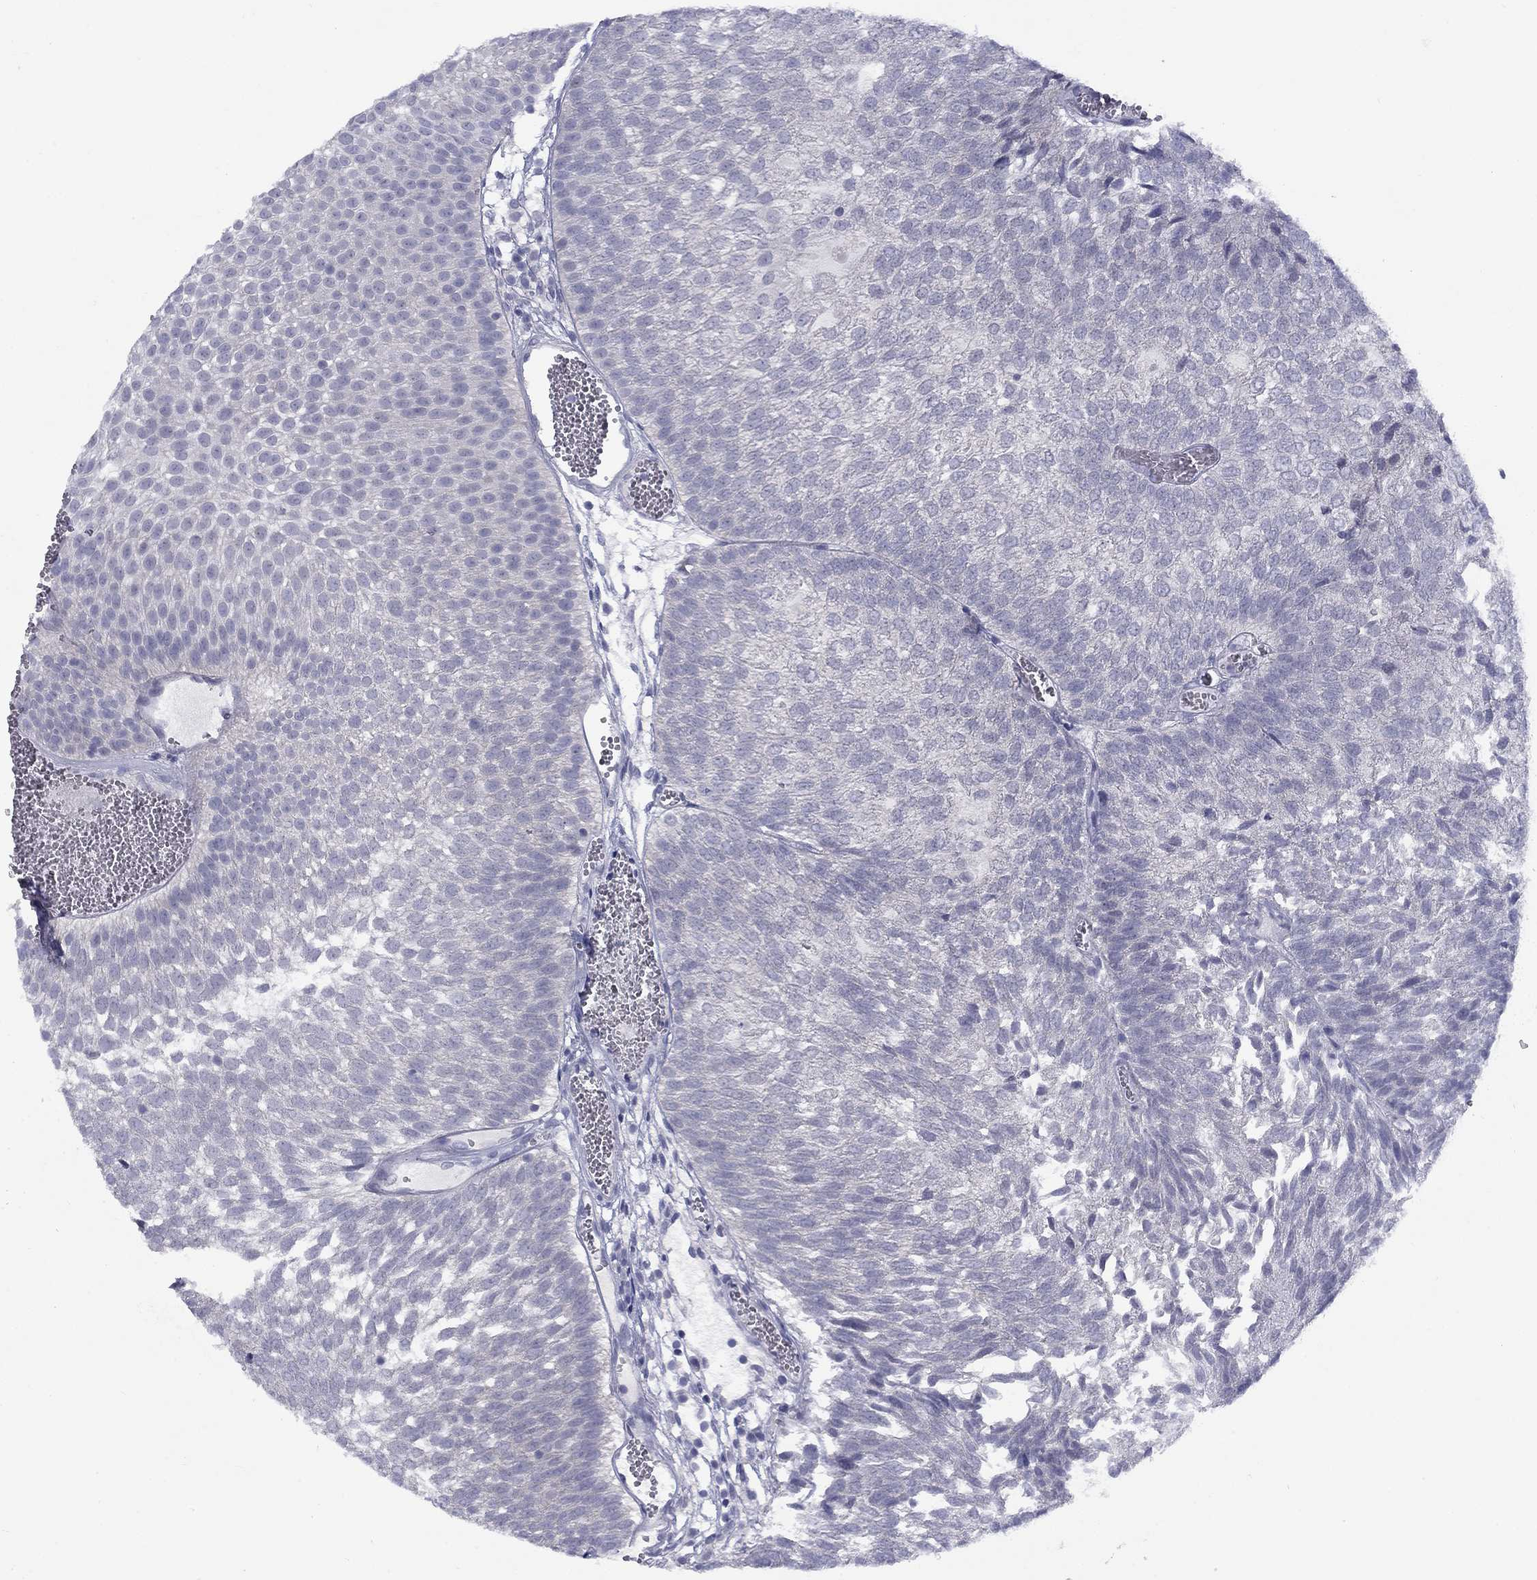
{"staining": {"intensity": "negative", "quantity": "none", "location": "none"}, "tissue": "urothelial cancer", "cell_type": "Tumor cells", "image_type": "cancer", "snomed": [{"axis": "morphology", "description": "Urothelial carcinoma, Low grade"}, {"axis": "topography", "description": "Urinary bladder"}], "caption": "DAB (3,3'-diaminobenzidine) immunohistochemical staining of low-grade urothelial carcinoma reveals no significant staining in tumor cells.", "gene": "CACNA1A", "patient": {"sex": "male", "age": 52}}